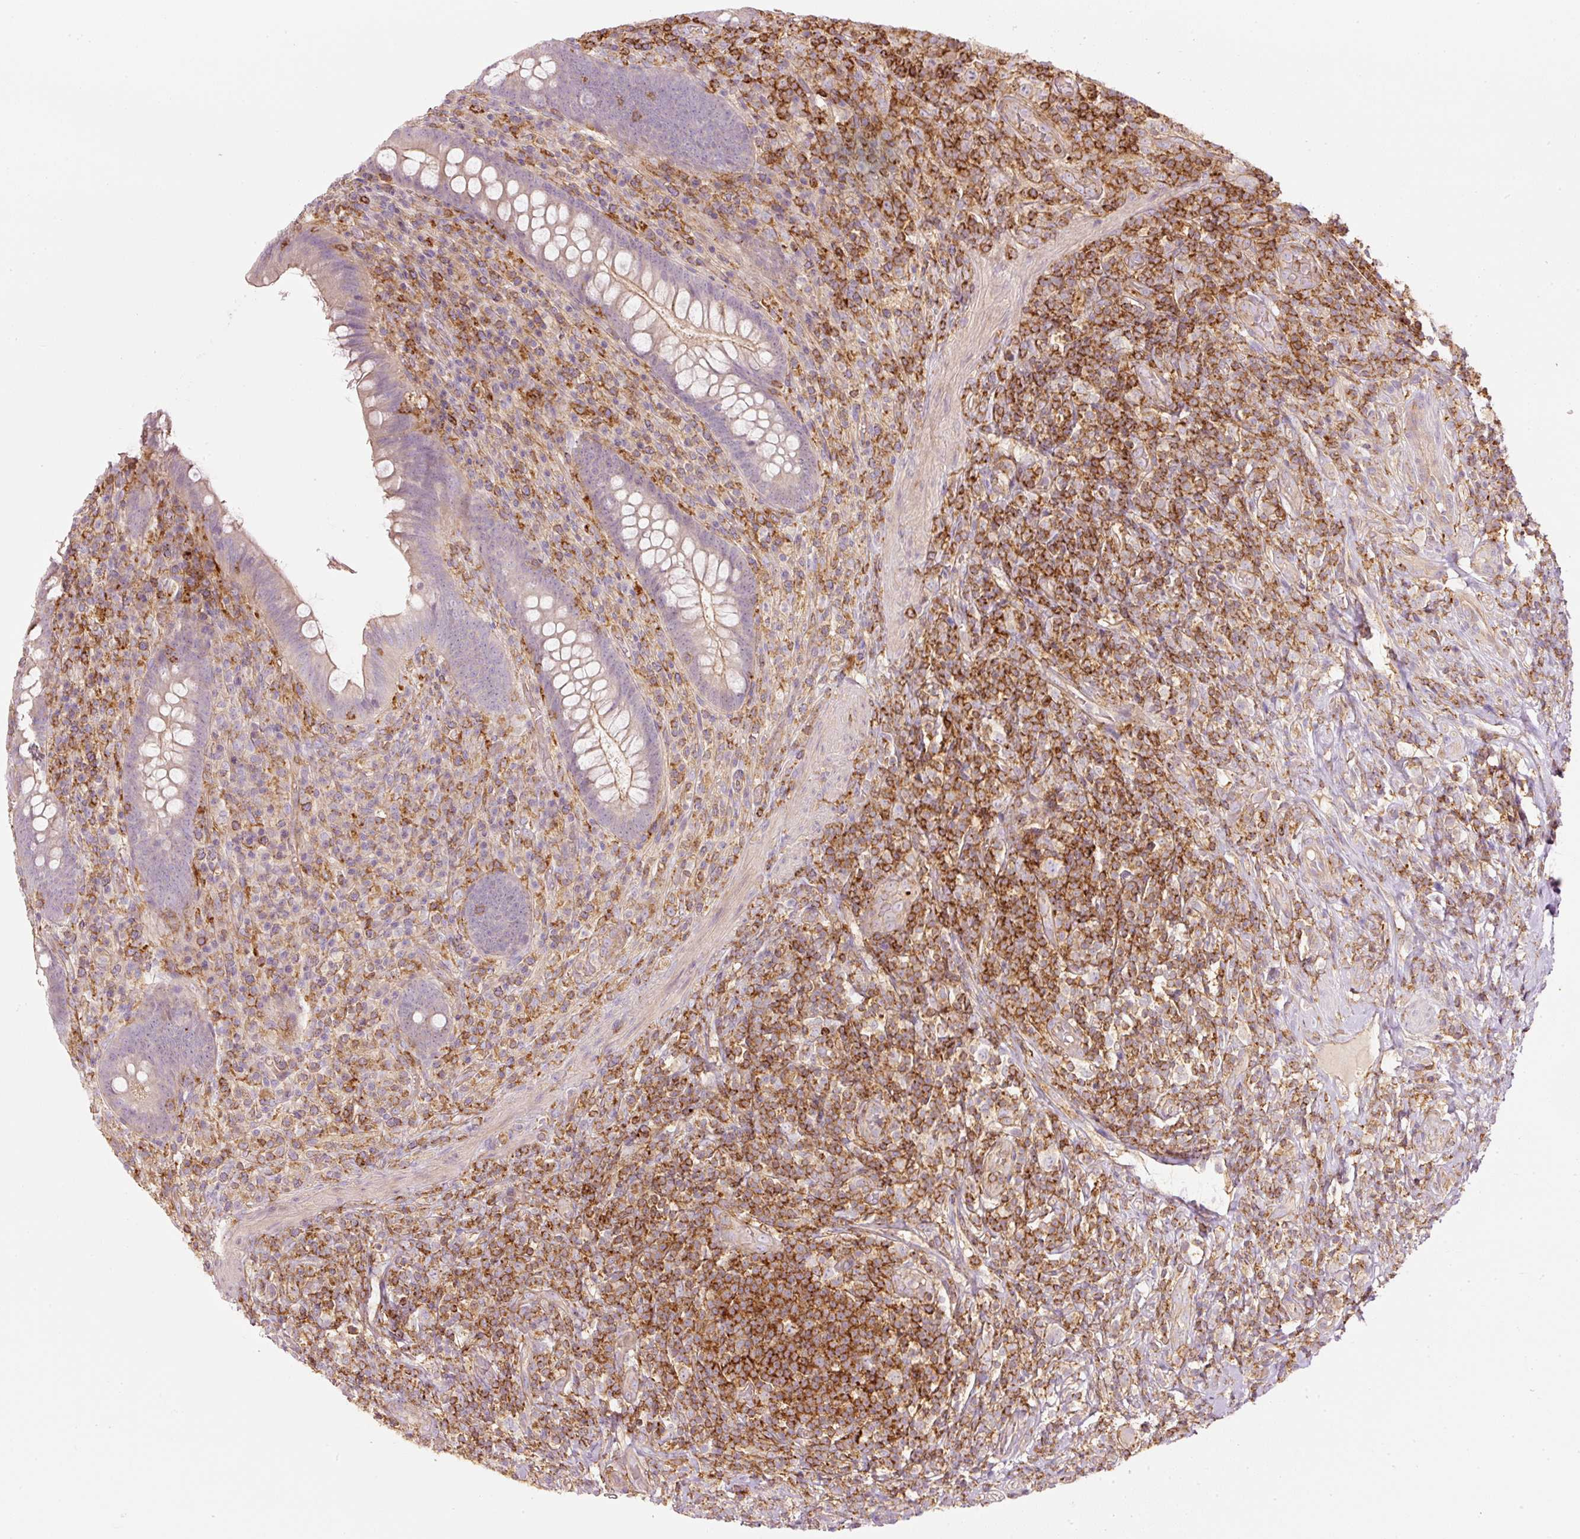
{"staining": {"intensity": "negative", "quantity": "none", "location": "none"}, "tissue": "appendix", "cell_type": "Glandular cells", "image_type": "normal", "snomed": [{"axis": "morphology", "description": "Normal tissue, NOS"}, {"axis": "topography", "description": "Appendix"}], "caption": "High magnification brightfield microscopy of unremarkable appendix stained with DAB (3,3'-diaminobenzidine) (brown) and counterstained with hematoxylin (blue): glandular cells show no significant expression. (Immunohistochemistry (ihc), brightfield microscopy, high magnification).", "gene": "SIPA1", "patient": {"sex": "female", "age": 43}}